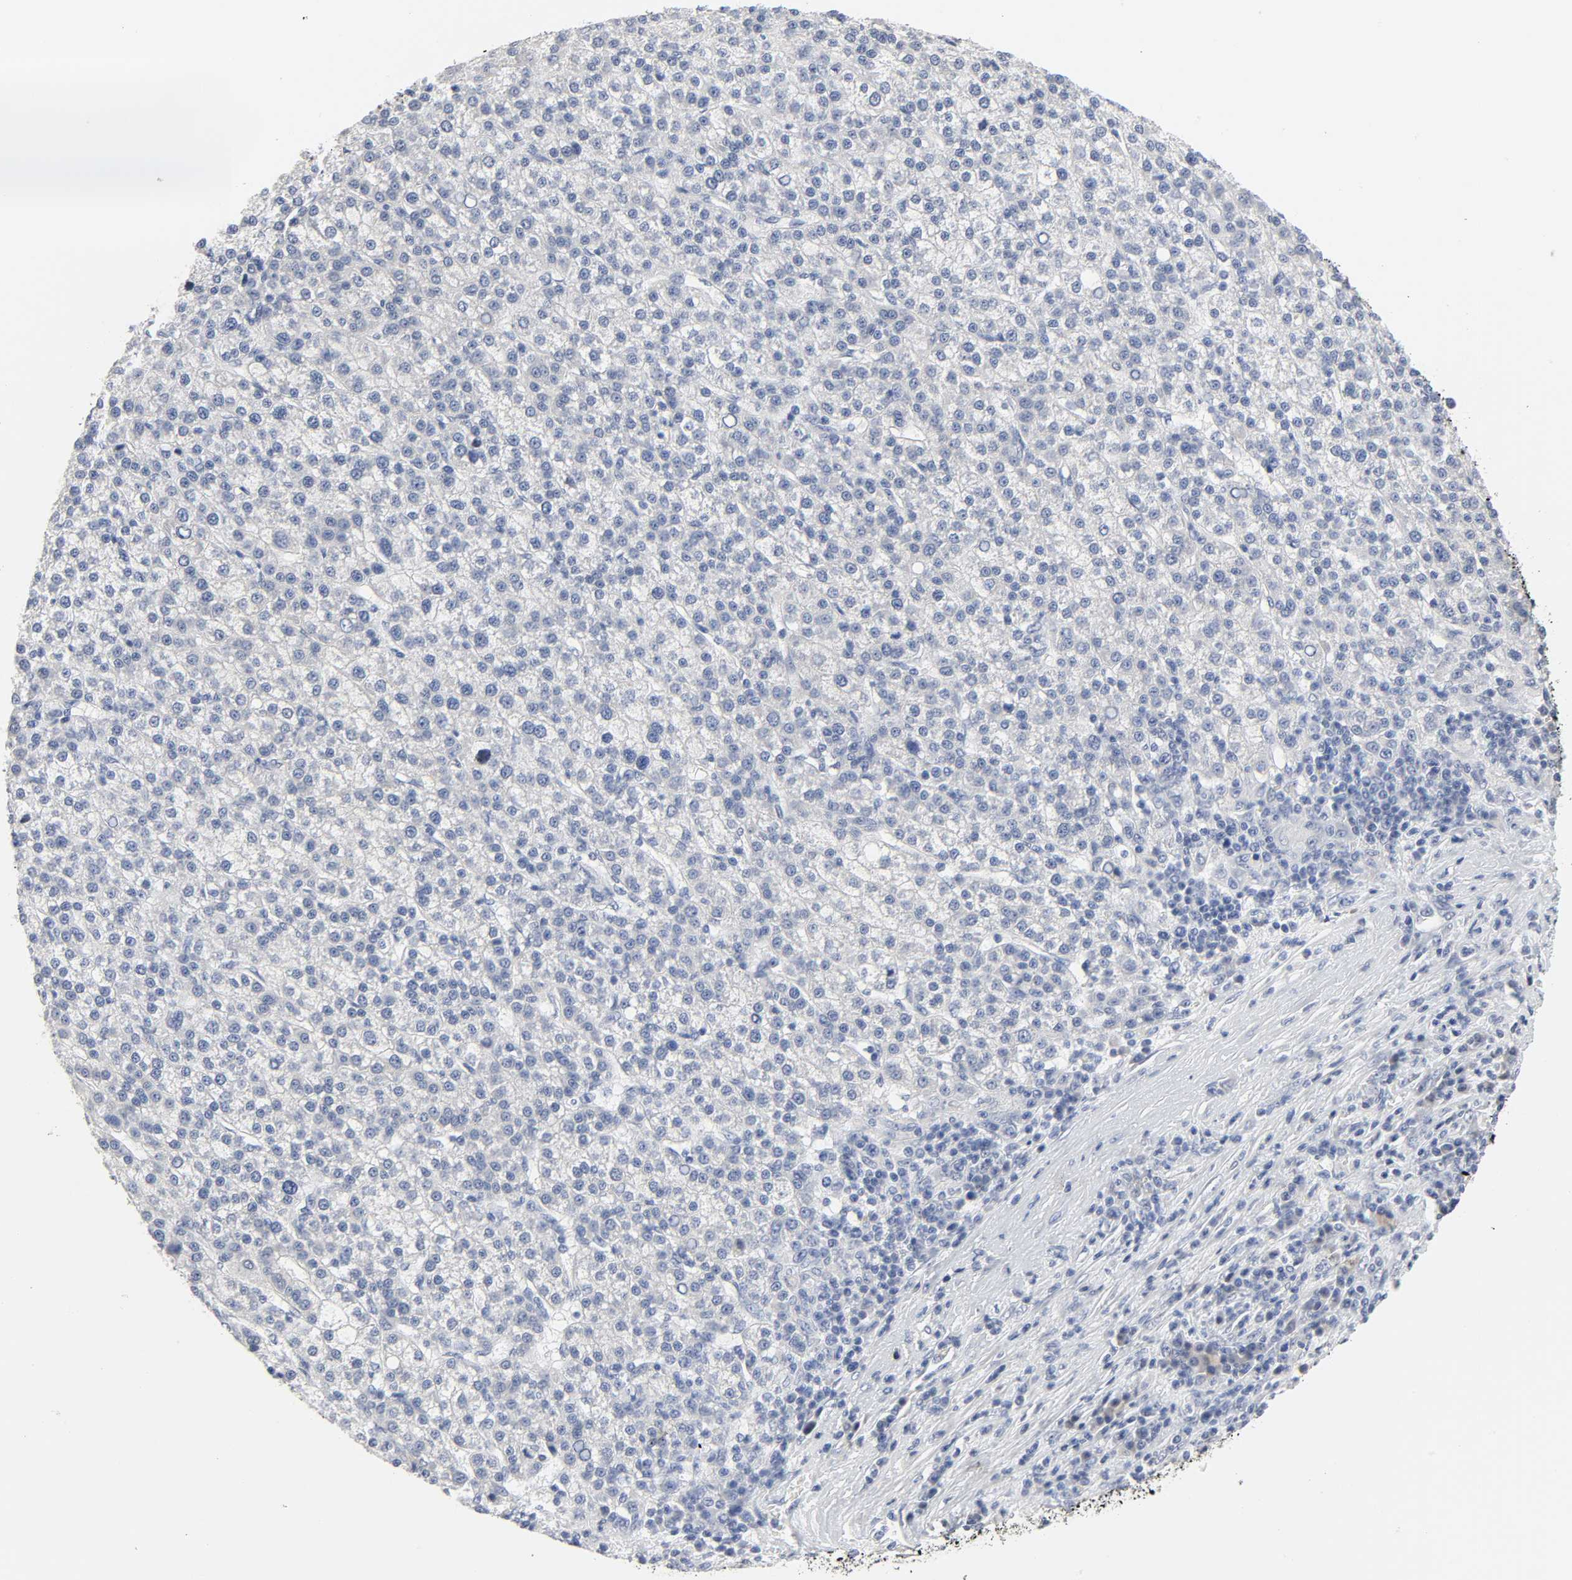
{"staining": {"intensity": "negative", "quantity": "none", "location": "none"}, "tissue": "liver cancer", "cell_type": "Tumor cells", "image_type": "cancer", "snomed": [{"axis": "morphology", "description": "Carcinoma, Hepatocellular, NOS"}, {"axis": "topography", "description": "Liver"}], "caption": "This is an IHC photomicrograph of liver cancer (hepatocellular carcinoma). There is no positivity in tumor cells.", "gene": "SALL2", "patient": {"sex": "female", "age": 58}}